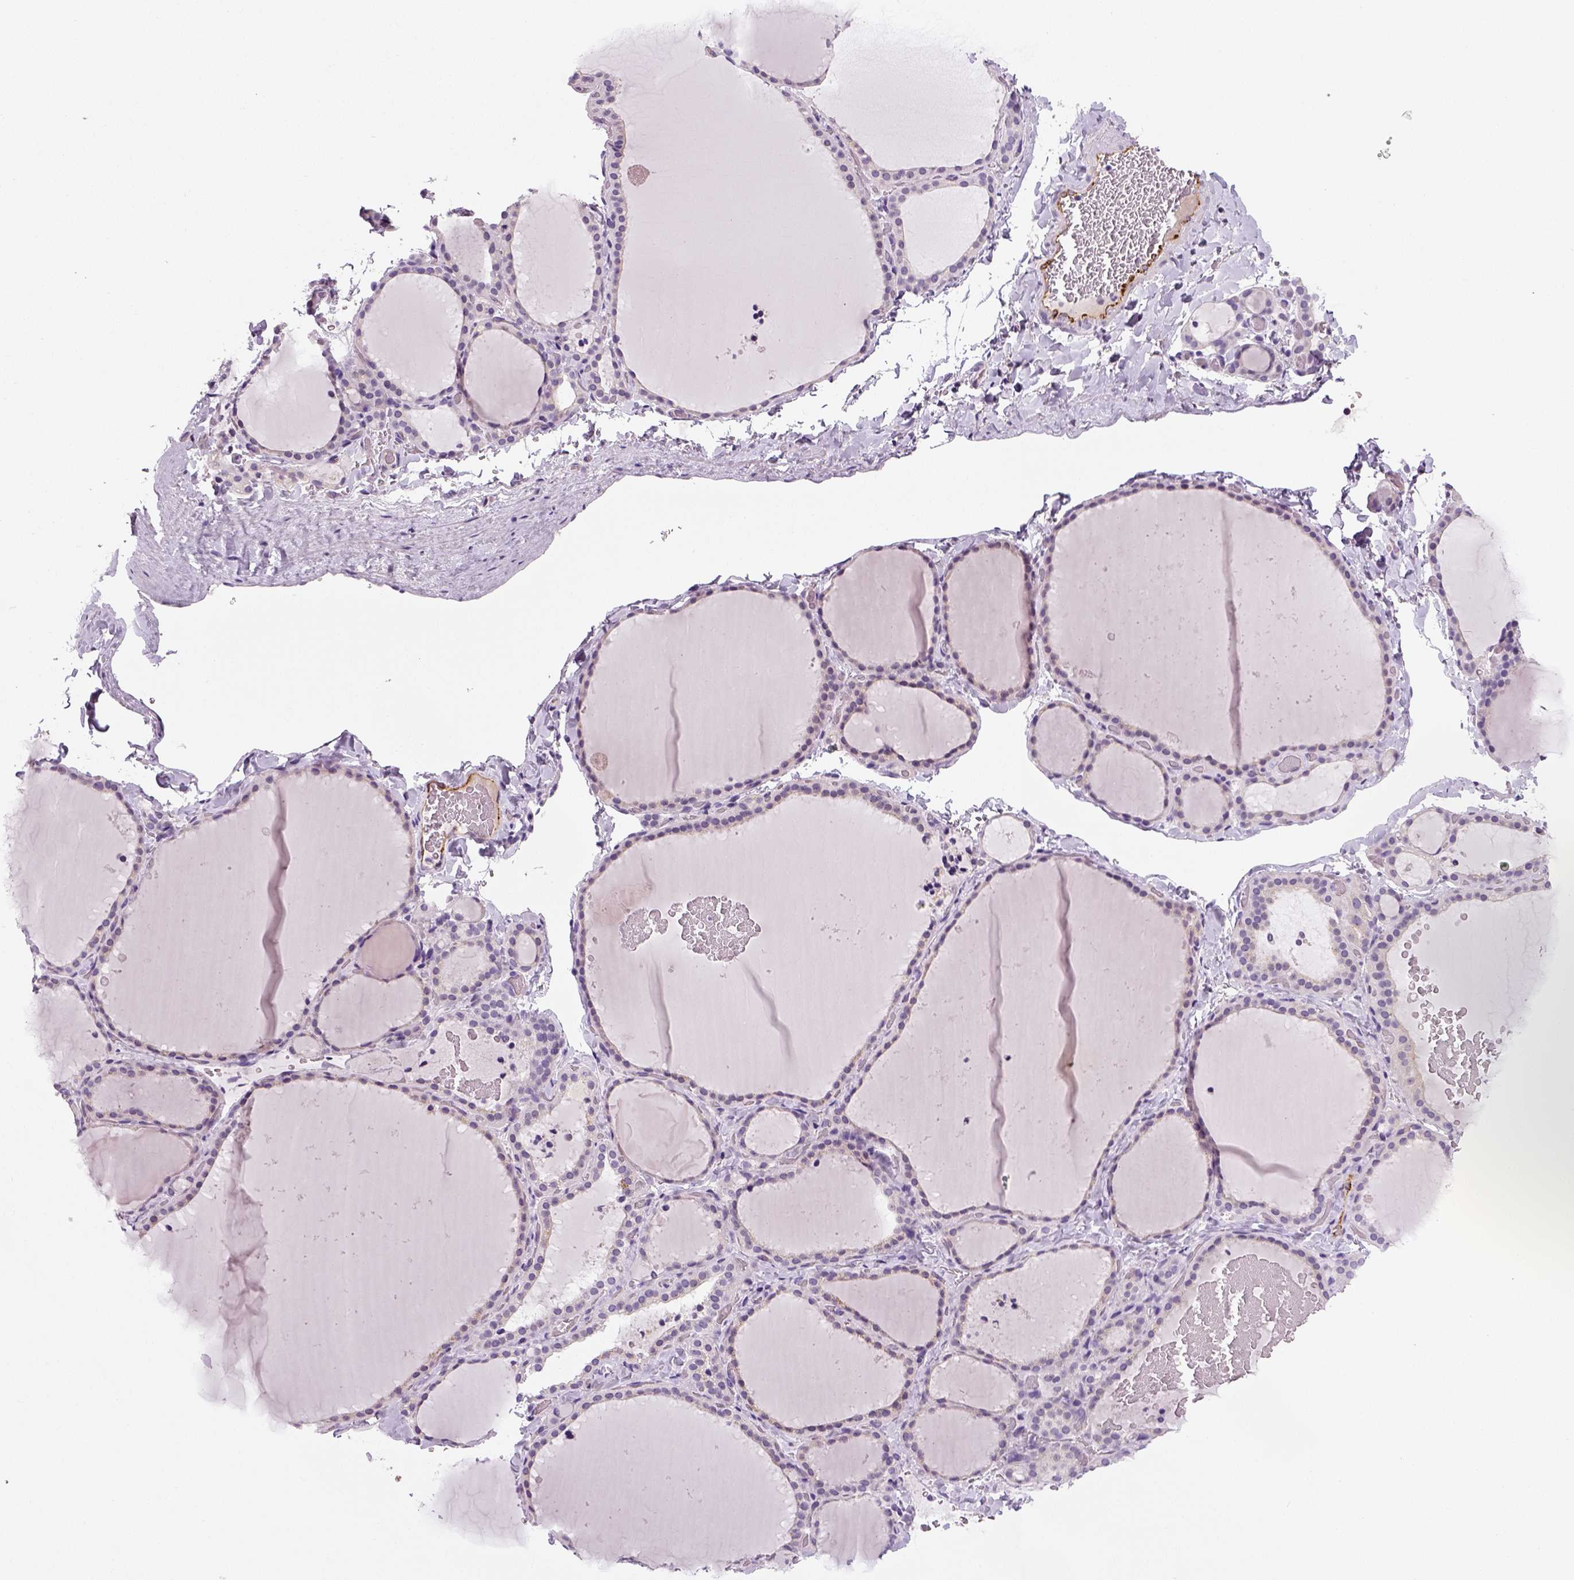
{"staining": {"intensity": "negative", "quantity": "none", "location": "none"}, "tissue": "thyroid gland", "cell_type": "Glandular cells", "image_type": "normal", "snomed": [{"axis": "morphology", "description": "Normal tissue, NOS"}, {"axis": "topography", "description": "Thyroid gland"}], "caption": "High magnification brightfield microscopy of benign thyroid gland stained with DAB (brown) and counterstained with hematoxylin (blue): glandular cells show no significant positivity. (DAB (3,3'-diaminobenzidine) IHC, high magnification).", "gene": "ENSG00000250349", "patient": {"sex": "female", "age": 22}}